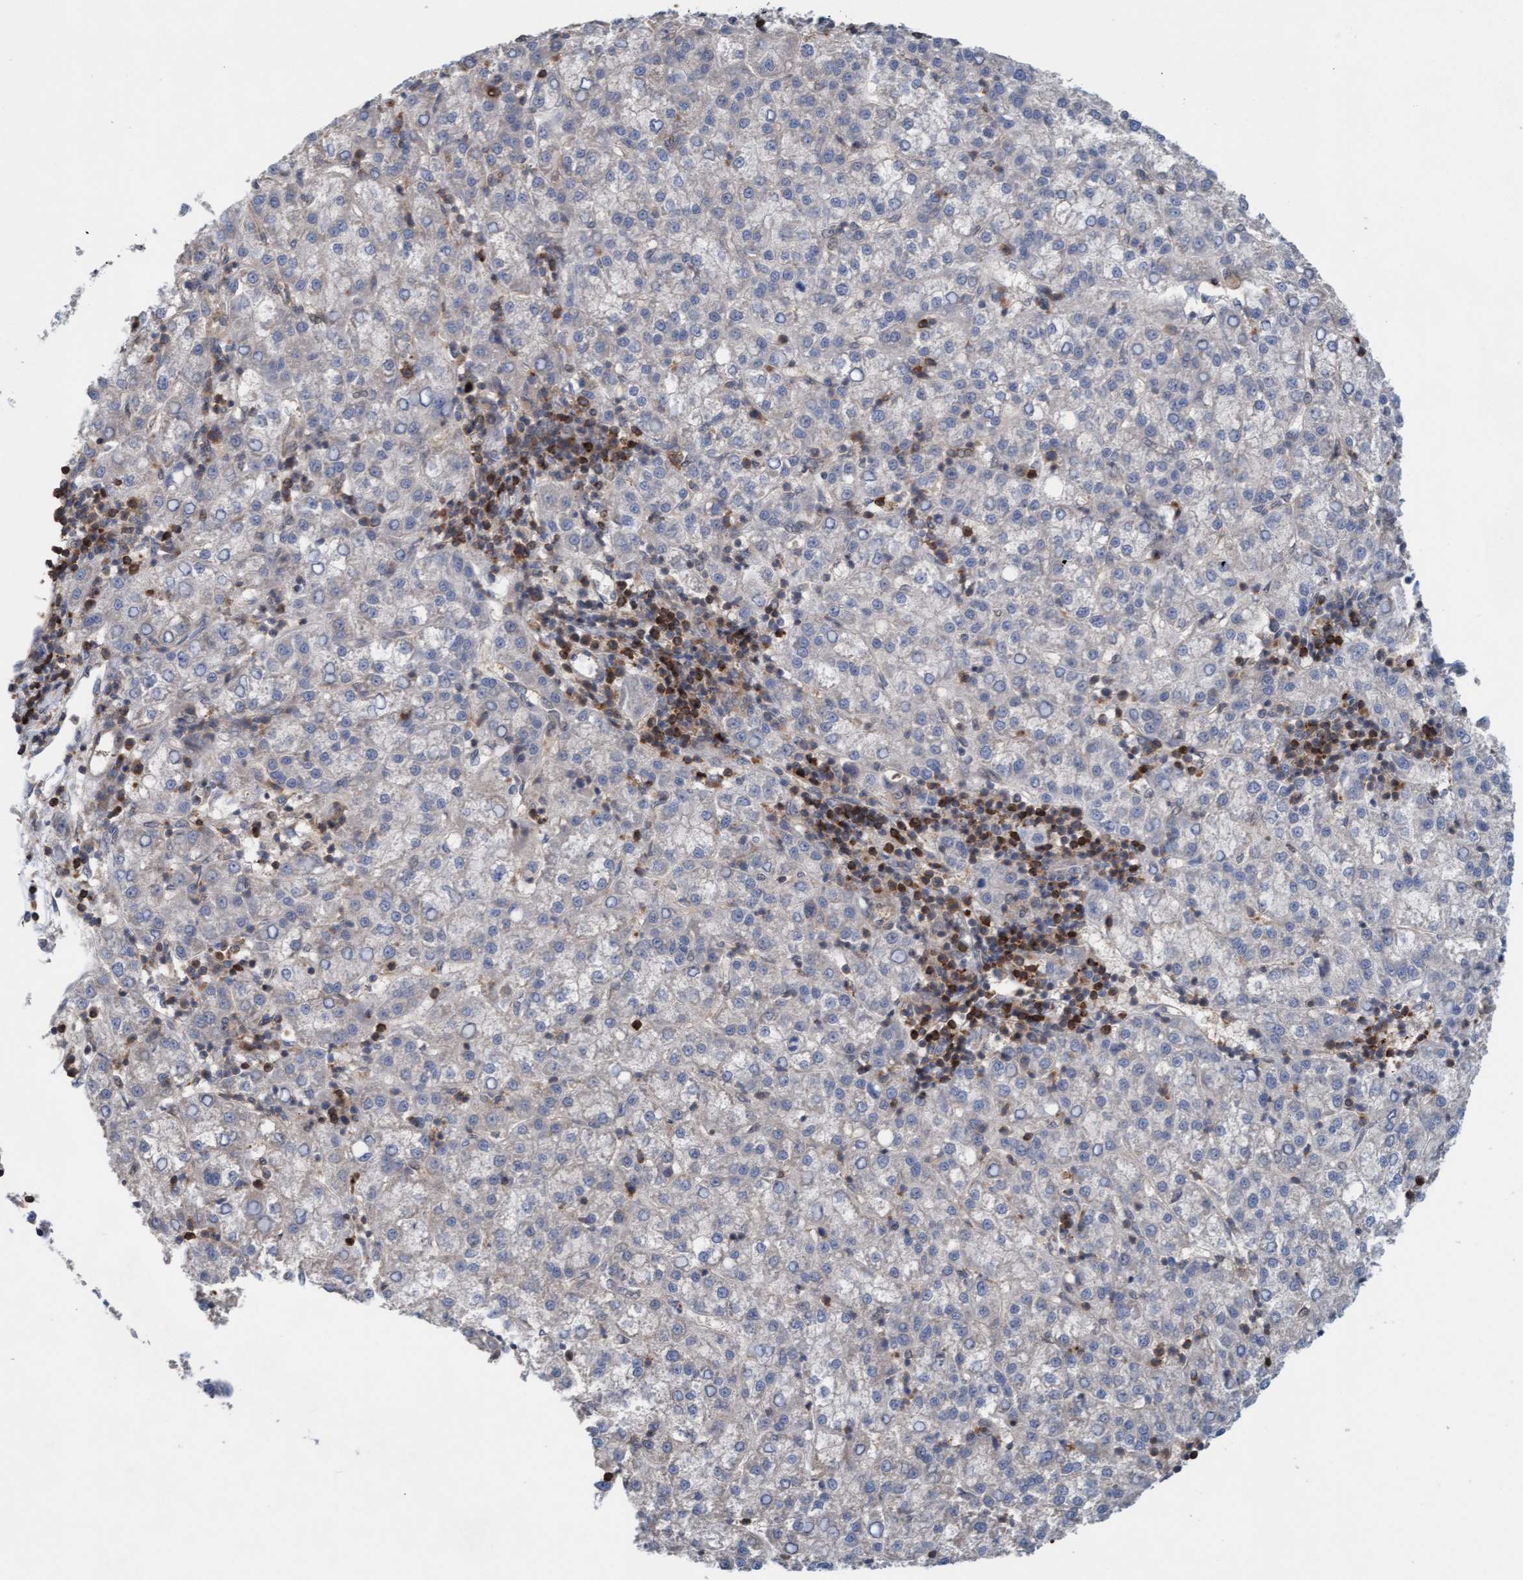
{"staining": {"intensity": "negative", "quantity": "none", "location": "none"}, "tissue": "liver cancer", "cell_type": "Tumor cells", "image_type": "cancer", "snomed": [{"axis": "morphology", "description": "Carcinoma, Hepatocellular, NOS"}, {"axis": "topography", "description": "Liver"}], "caption": "Tumor cells show no significant expression in liver cancer.", "gene": "KLHL25", "patient": {"sex": "female", "age": 58}}